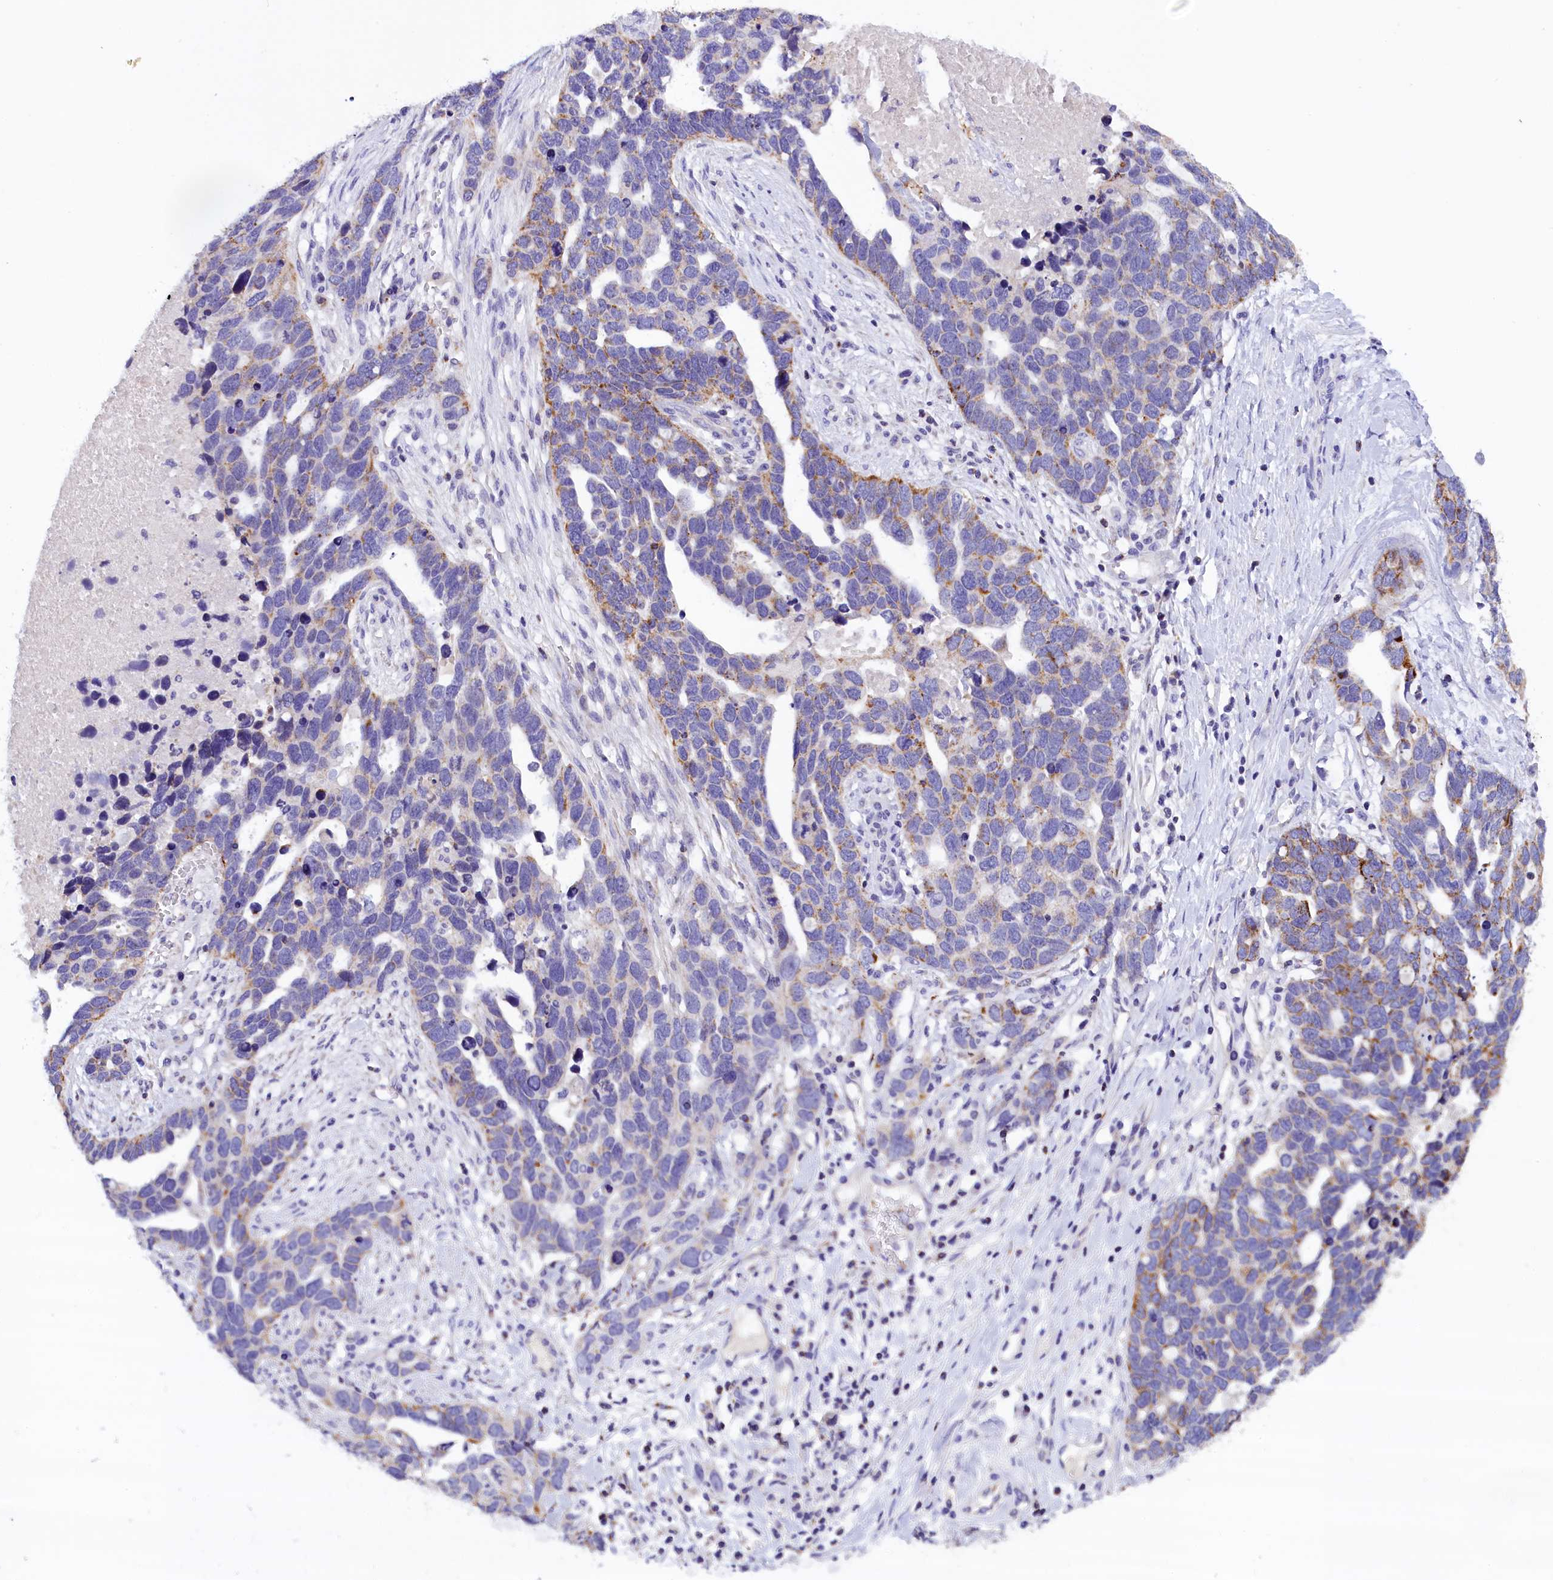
{"staining": {"intensity": "moderate", "quantity": "25%-75%", "location": "cytoplasmic/membranous"}, "tissue": "ovarian cancer", "cell_type": "Tumor cells", "image_type": "cancer", "snomed": [{"axis": "morphology", "description": "Cystadenocarcinoma, serous, NOS"}, {"axis": "topography", "description": "Ovary"}], "caption": "An image of human serous cystadenocarcinoma (ovarian) stained for a protein reveals moderate cytoplasmic/membranous brown staining in tumor cells. (DAB = brown stain, brightfield microscopy at high magnification).", "gene": "ABAT", "patient": {"sex": "female", "age": 54}}